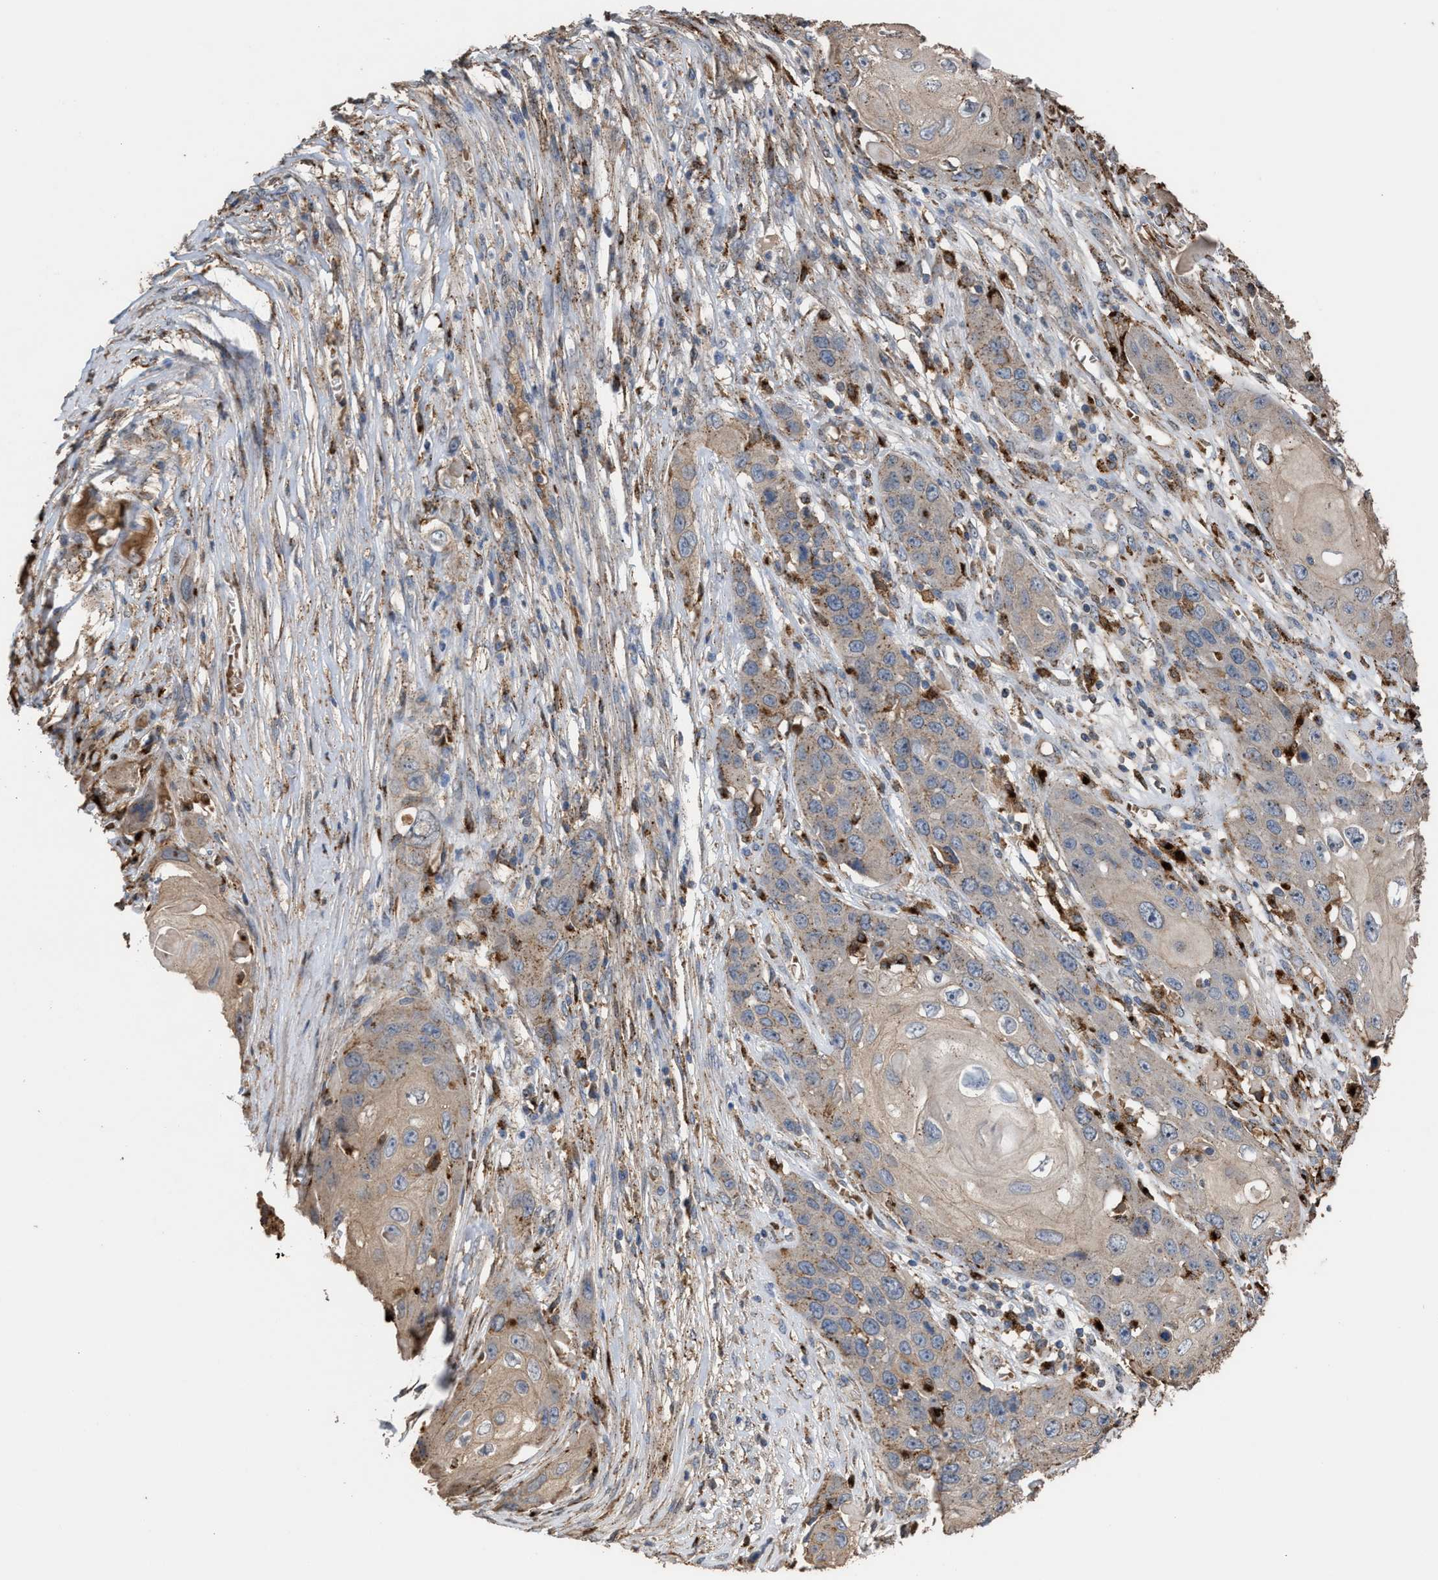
{"staining": {"intensity": "weak", "quantity": "25%-75%", "location": "cytoplasmic/membranous"}, "tissue": "skin cancer", "cell_type": "Tumor cells", "image_type": "cancer", "snomed": [{"axis": "morphology", "description": "Squamous cell carcinoma, NOS"}, {"axis": "topography", "description": "Skin"}], "caption": "Weak cytoplasmic/membranous protein expression is identified in about 25%-75% of tumor cells in squamous cell carcinoma (skin).", "gene": "ELMO3", "patient": {"sex": "male", "age": 55}}